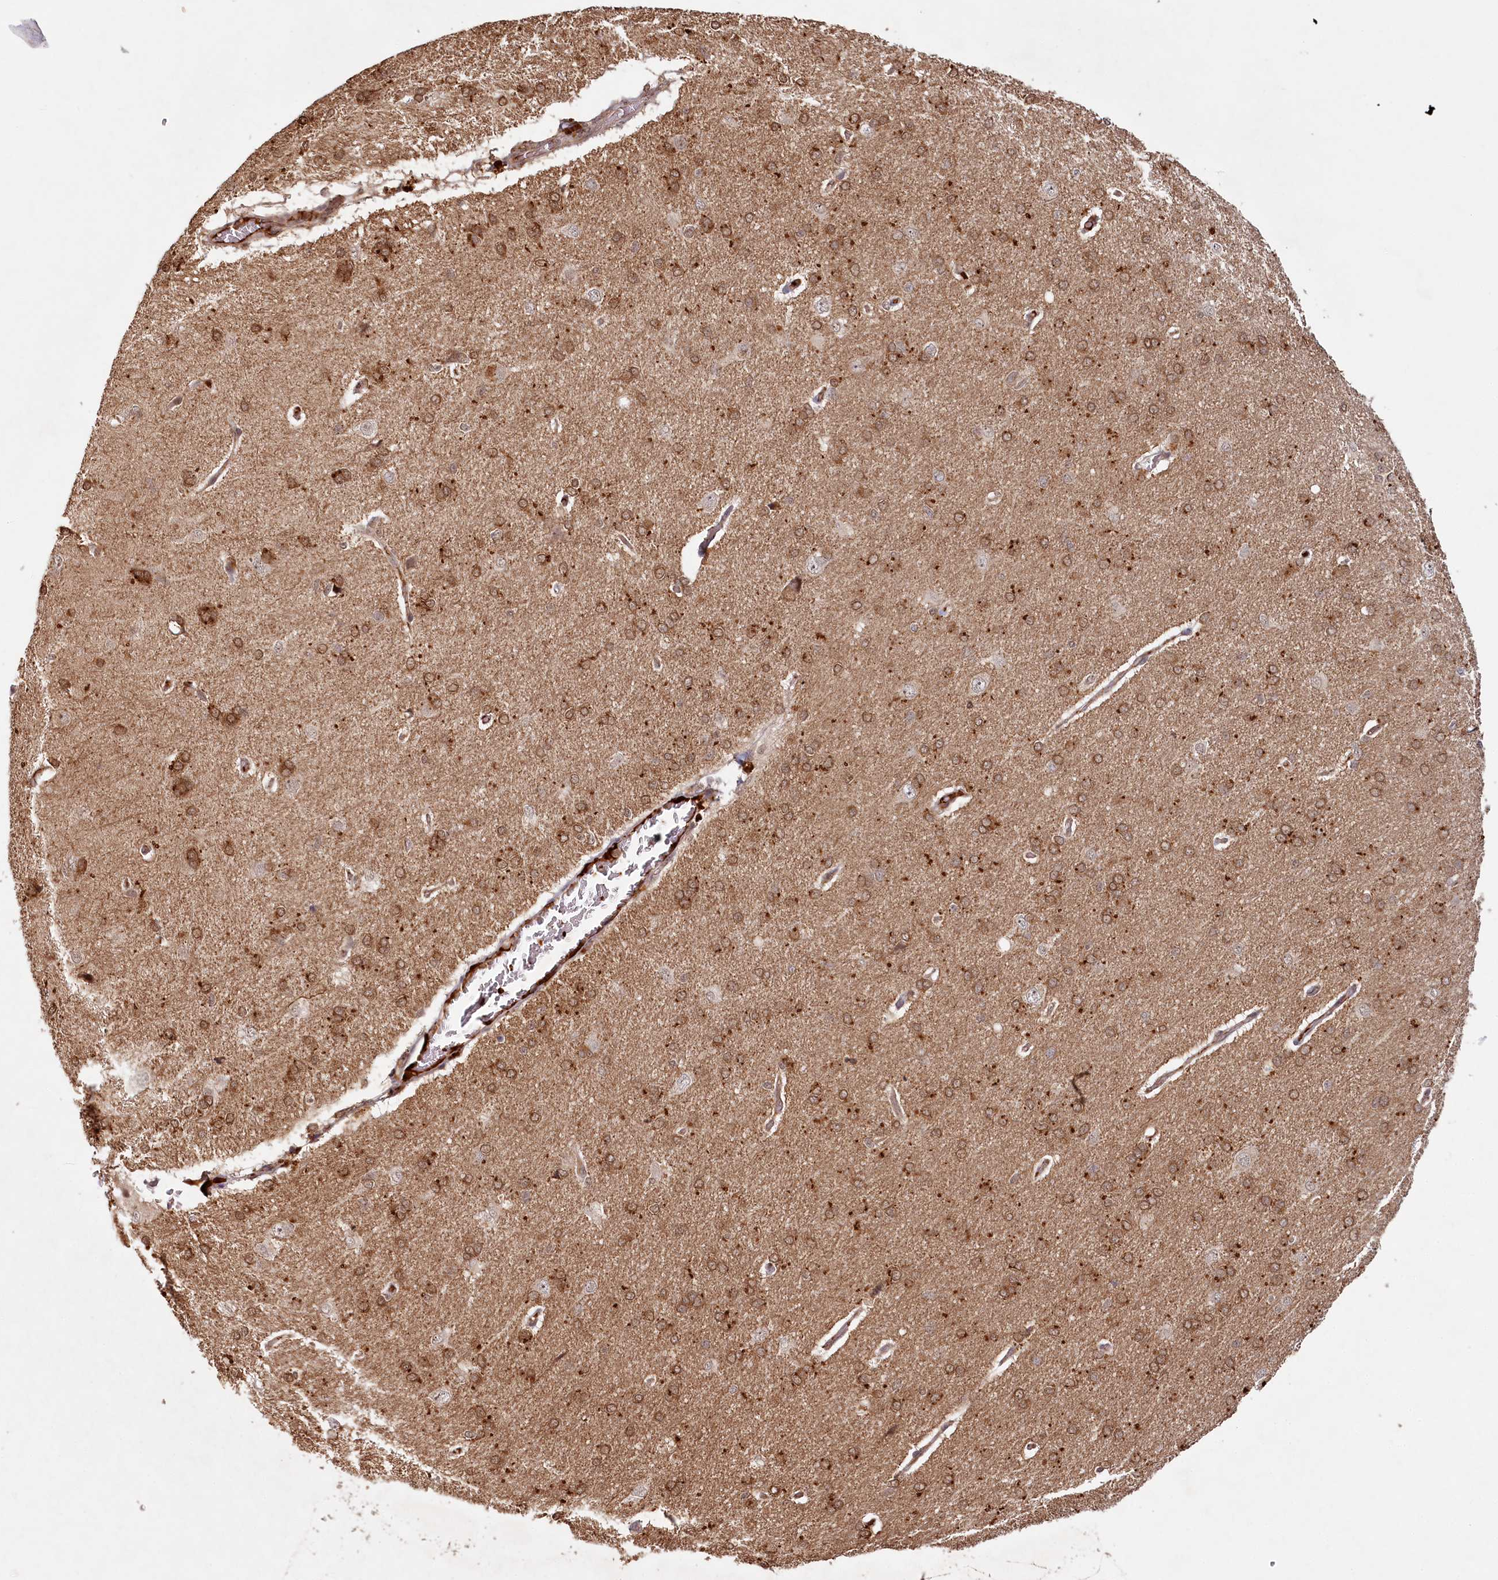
{"staining": {"intensity": "moderate", "quantity": ">75%", "location": "cytoplasmic/membranous"}, "tissue": "cerebral cortex", "cell_type": "Endothelial cells", "image_type": "normal", "snomed": [{"axis": "morphology", "description": "Normal tissue, NOS"}, {"axis": "topography", "description": "Cerebral cortex"}], "caption": "The immunohistochemical stain shows moderate cytoplasmic/membranous staining in endothelial cells of unremarkable cerebral cortex.", "gene": "WAPL", "patient": {"sex": "male", "age": 62}}